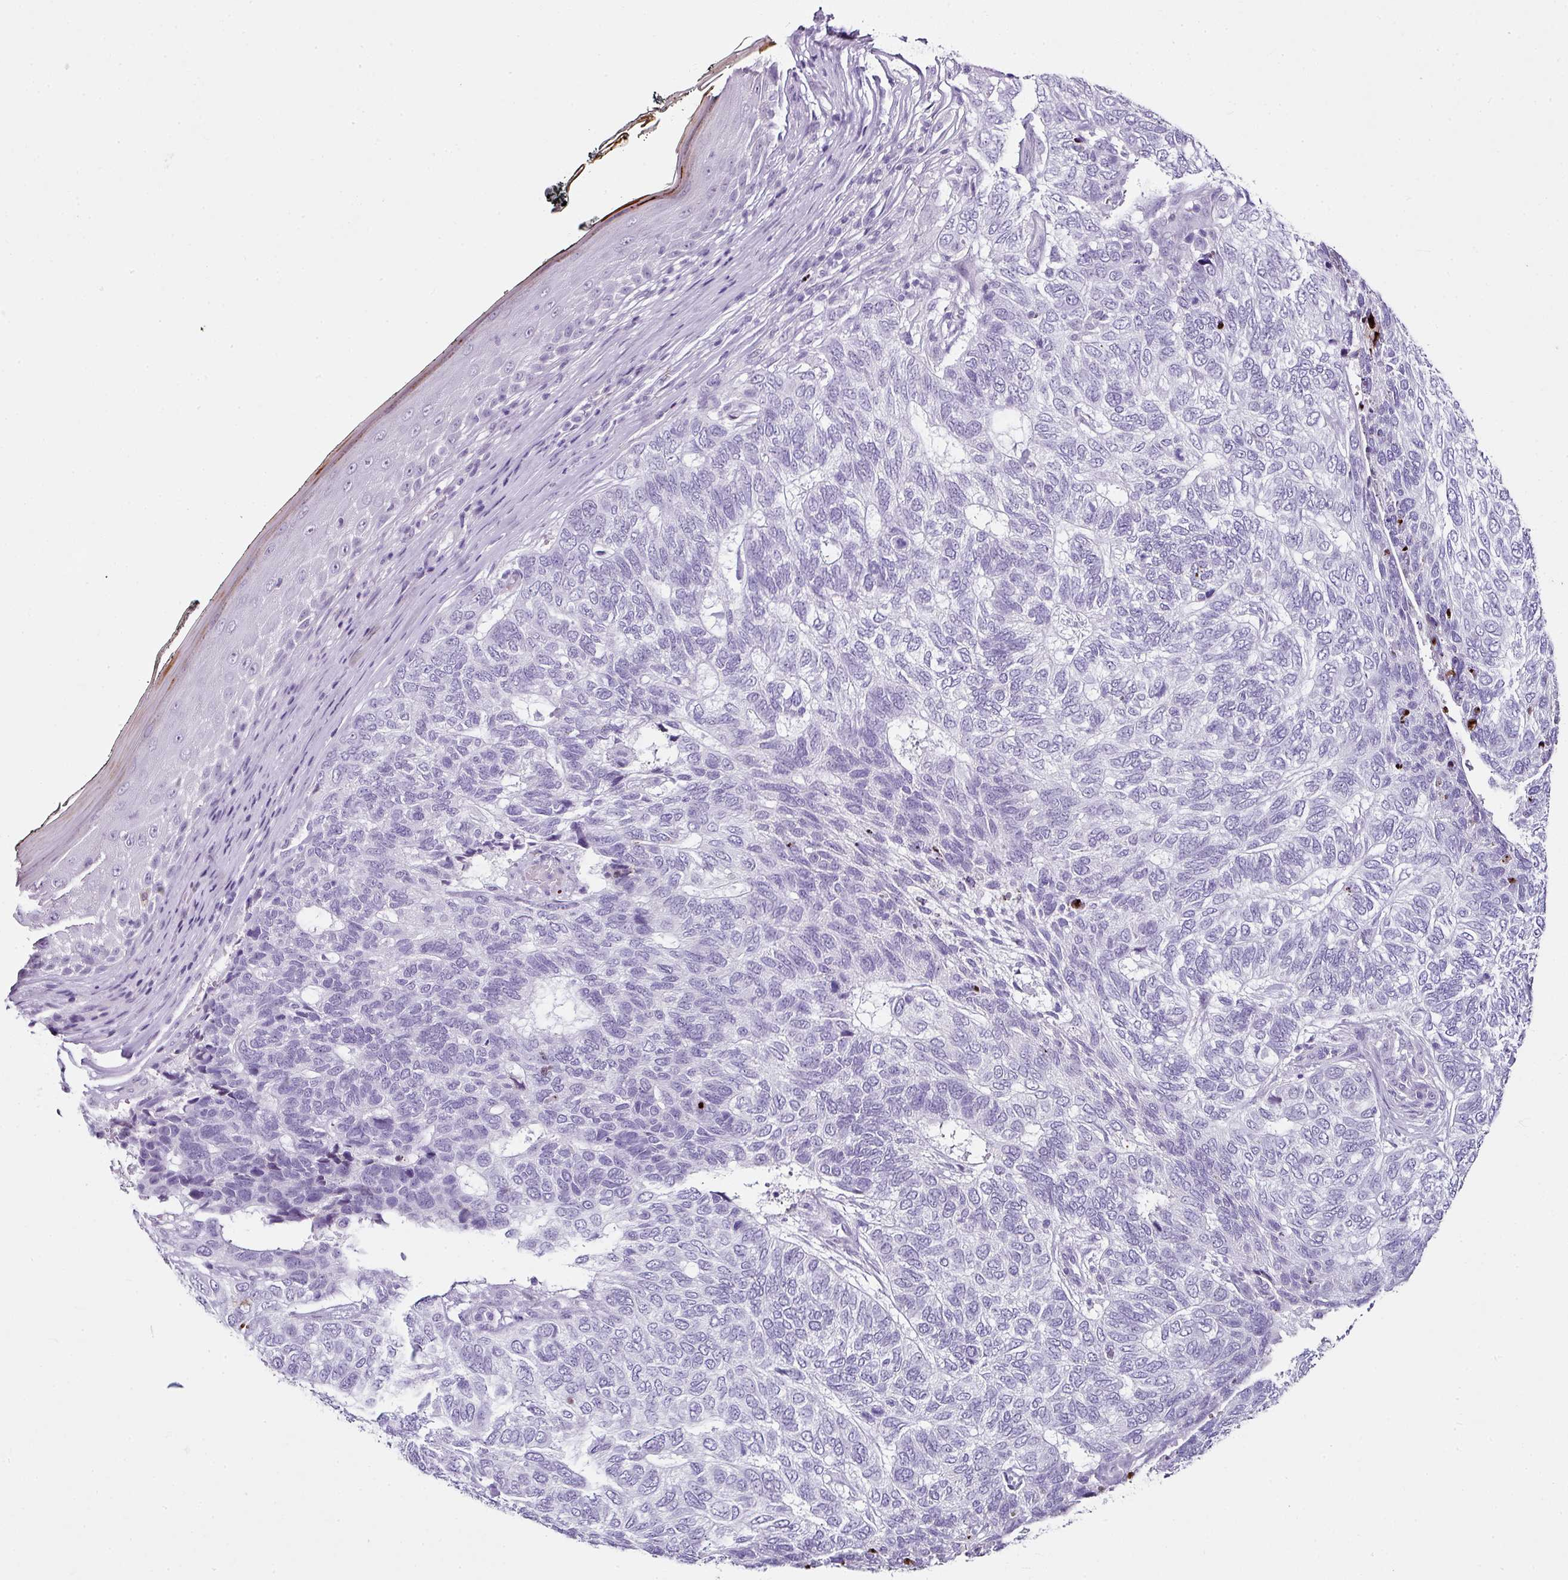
{"staining": {"intensity": "negative", "quantity": "none", "location": "none"}, "tissue": "skin cancer", "cell_type": "Tumor cells", "image_type": "cancer", "snomed": [{"axis": "morphology", "description": "Basal cell carcinoma"}, {"axis": "topography", "description": "Skin"}], "caption": "IHC micrograph of human skin cancer stained for a protein (brown), which demonstrates no positivity in tumor cells.", "gene": "TRA2A", "patient": {"sex": "female", "age": 65}}